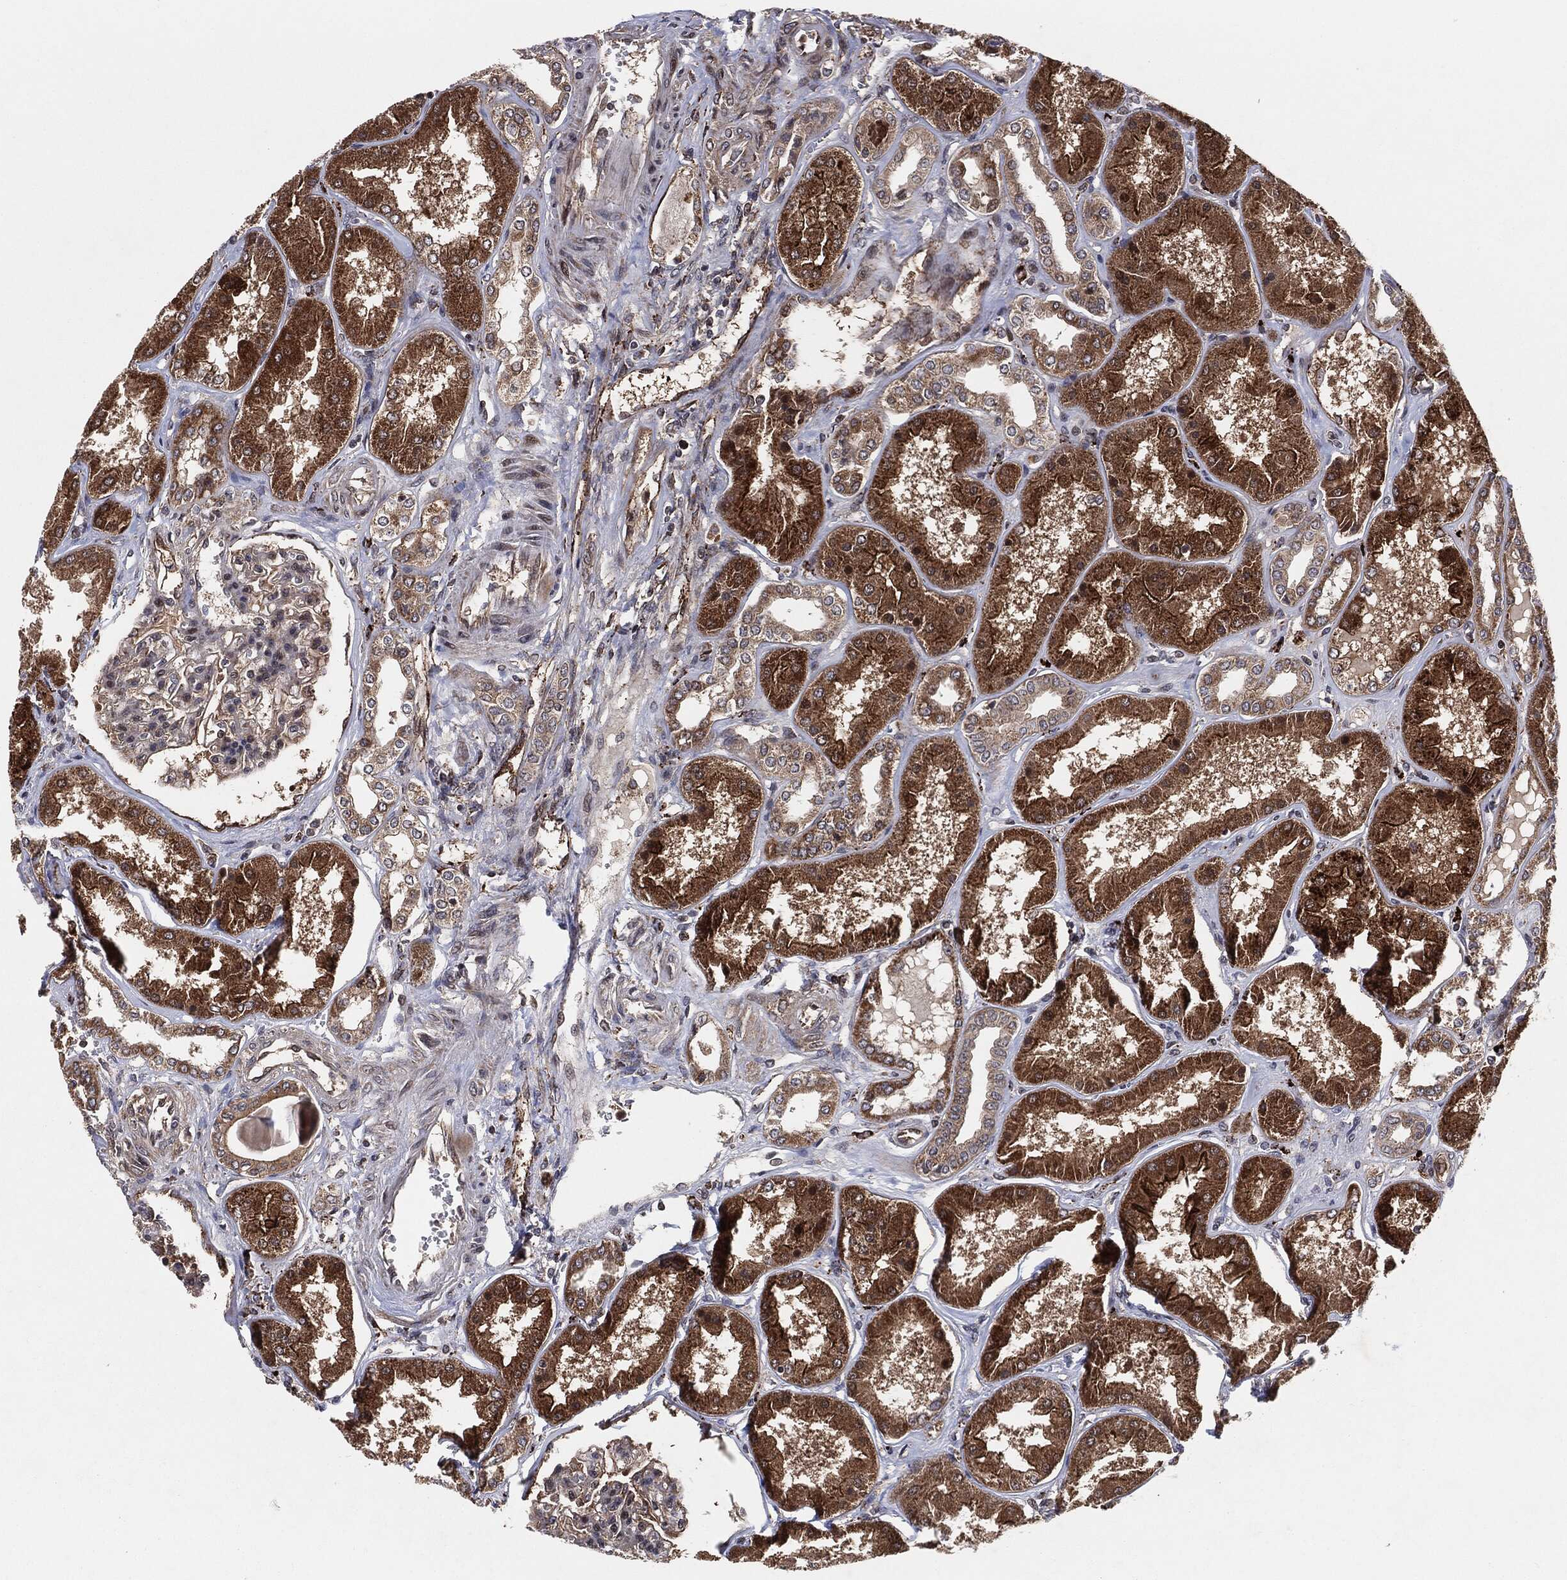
{"staining": {"intensity": "negative", "quantity": "none", "location": "none"}, "tissue": "kidney", "cell_type": "Cells in glomeruli", "image_type": "normal", "snomed": [{"axis": "morphology", "description": "Normal tissue, NOS"}, {"axis": "topography", "description": "Kidney"}], "caption": "This is an IHC micrograph of normal kidney. There is no expression in cells in glomeruli.", "gene": "BCAR1", "patient": {"sex": "female", "age": 56}}